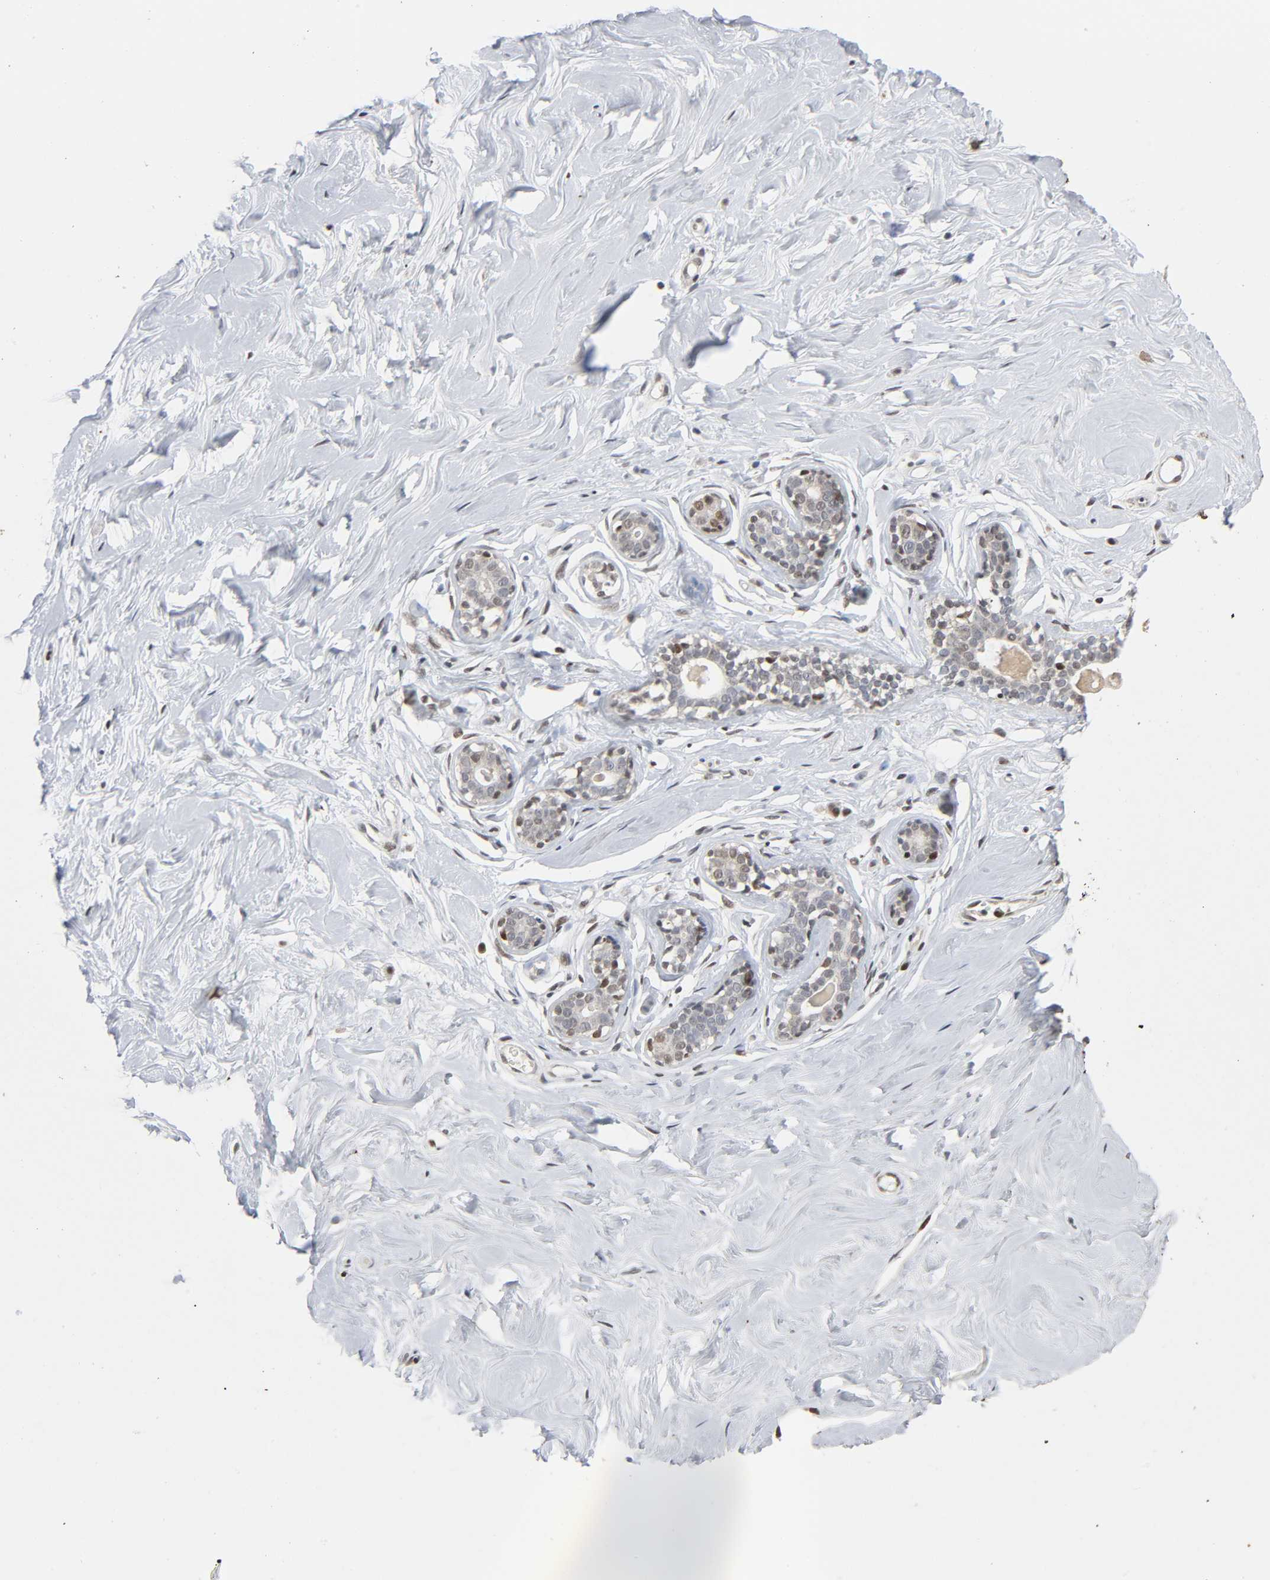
{"staining": {"intensity": "negative", "quantity": "none", "location": "none"}, "tissue": "breast", "cell_type": "Adipocytes", "image_type": "normal", "snomed": [{"axis": "morphology", "description": "Normal tissue, NOS"}, {"axis": "topography", "description": "Breast"}], "caption": "Immunohistochemistry histopathology image of benign breast: breast stained with DAB (3,3'-diaminobenzidine) displays no significant protein positivity in adipocytes.", "gene": "KAT2B", "patient": {"sex": "female", "age": 23}}